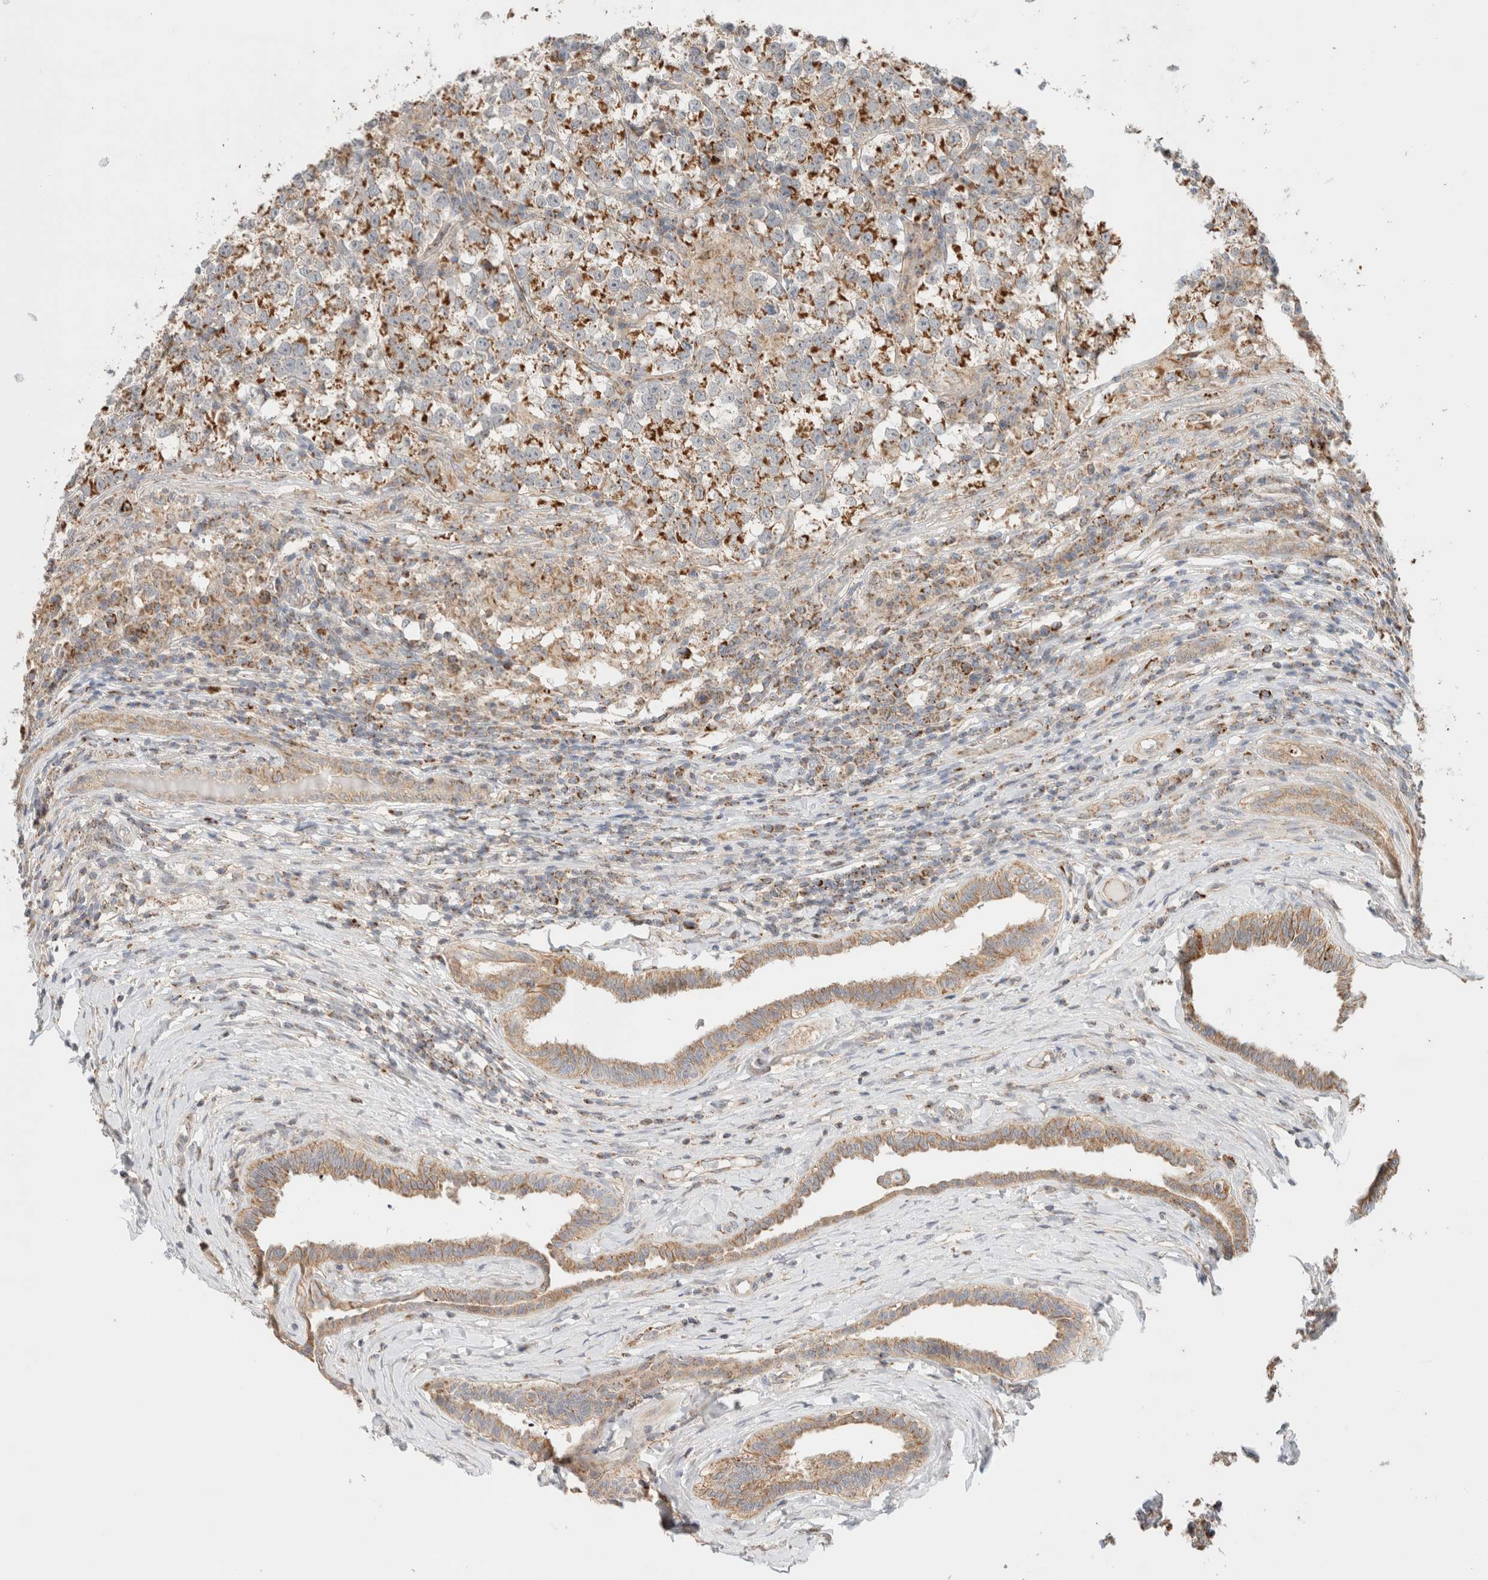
{"staining": {"intensity": "strong", "quantity": "<25%", "location": "cytoplasmic/membranous"}, "tissue": "testis cancer", "cell_type": "Tumor cells", "image_type": "cancer", "snomed": [{"axis": "morphology", "description": "Normal tissue, NOS"}, {"axis": "morphology", "description": "Seminoma, NOS"}, {"axis": "topography", "description": "Testis"}], "caption": "Tumor cells display medium levels of strong cytoplasmic/membranous positivity in approximately <25% of cells in human seminoma (testis). (Brightfield microscopy of DAB IHC at high magnification).", "gene": "MRM3", "patient": {"sex": "male", "age": 43}}